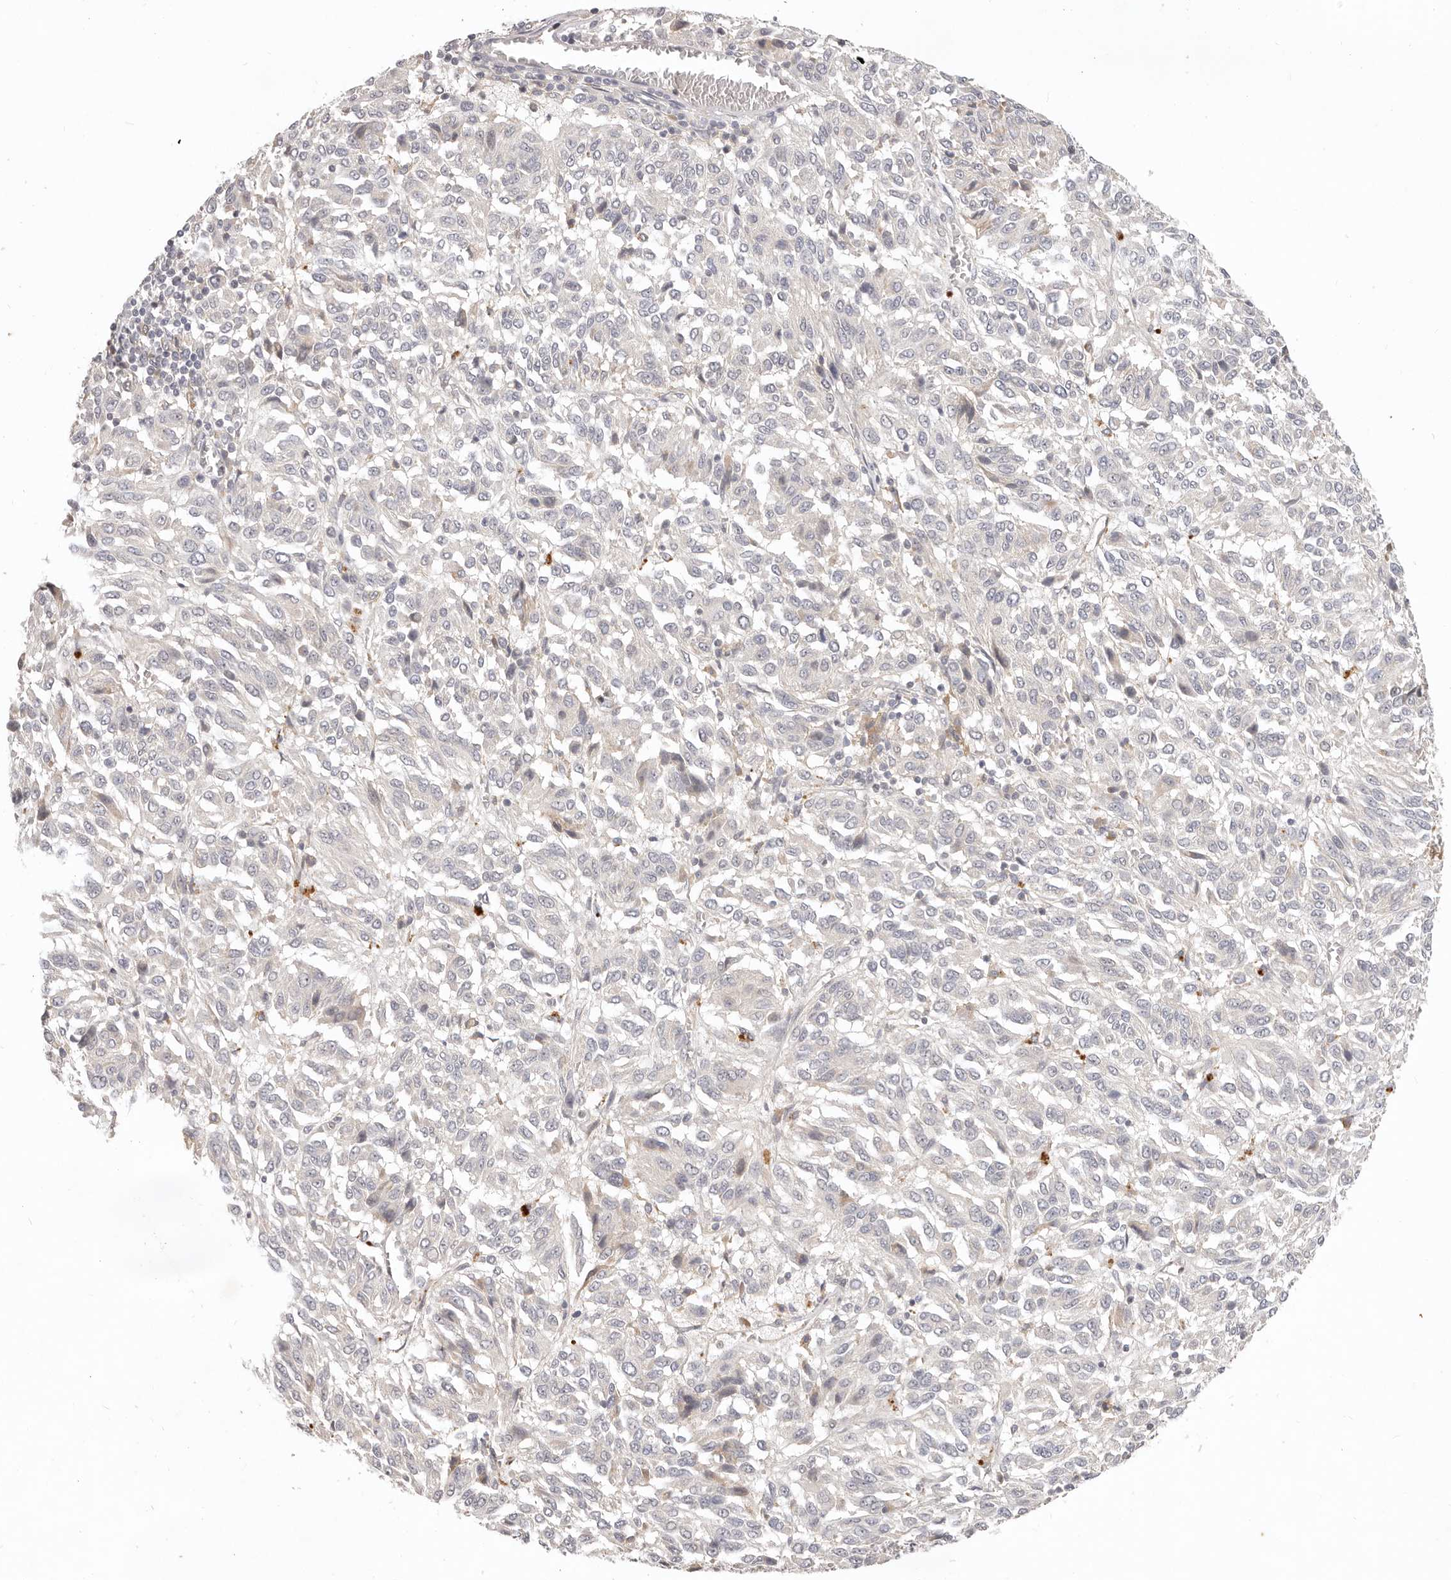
{"staining": {"intensity": "negative", "quantity": "none", "location": "none"}, "tissue": "melanoma", "cell_type": "Tumor cells", "image_type": "cancer", "snomed": [{"axis": "morphology", "description": "Malignant melanoma, Metastatic site"}, {"axis": "topography", "description": "Lung"}], "caption": "Human malignant melanoma (metastatic site) stained for a protein using immunohistochemistry (IHC) displays no expression in tumor cells.", "gene": "USP49", "patient": {"sex": "male", "age": 64}}